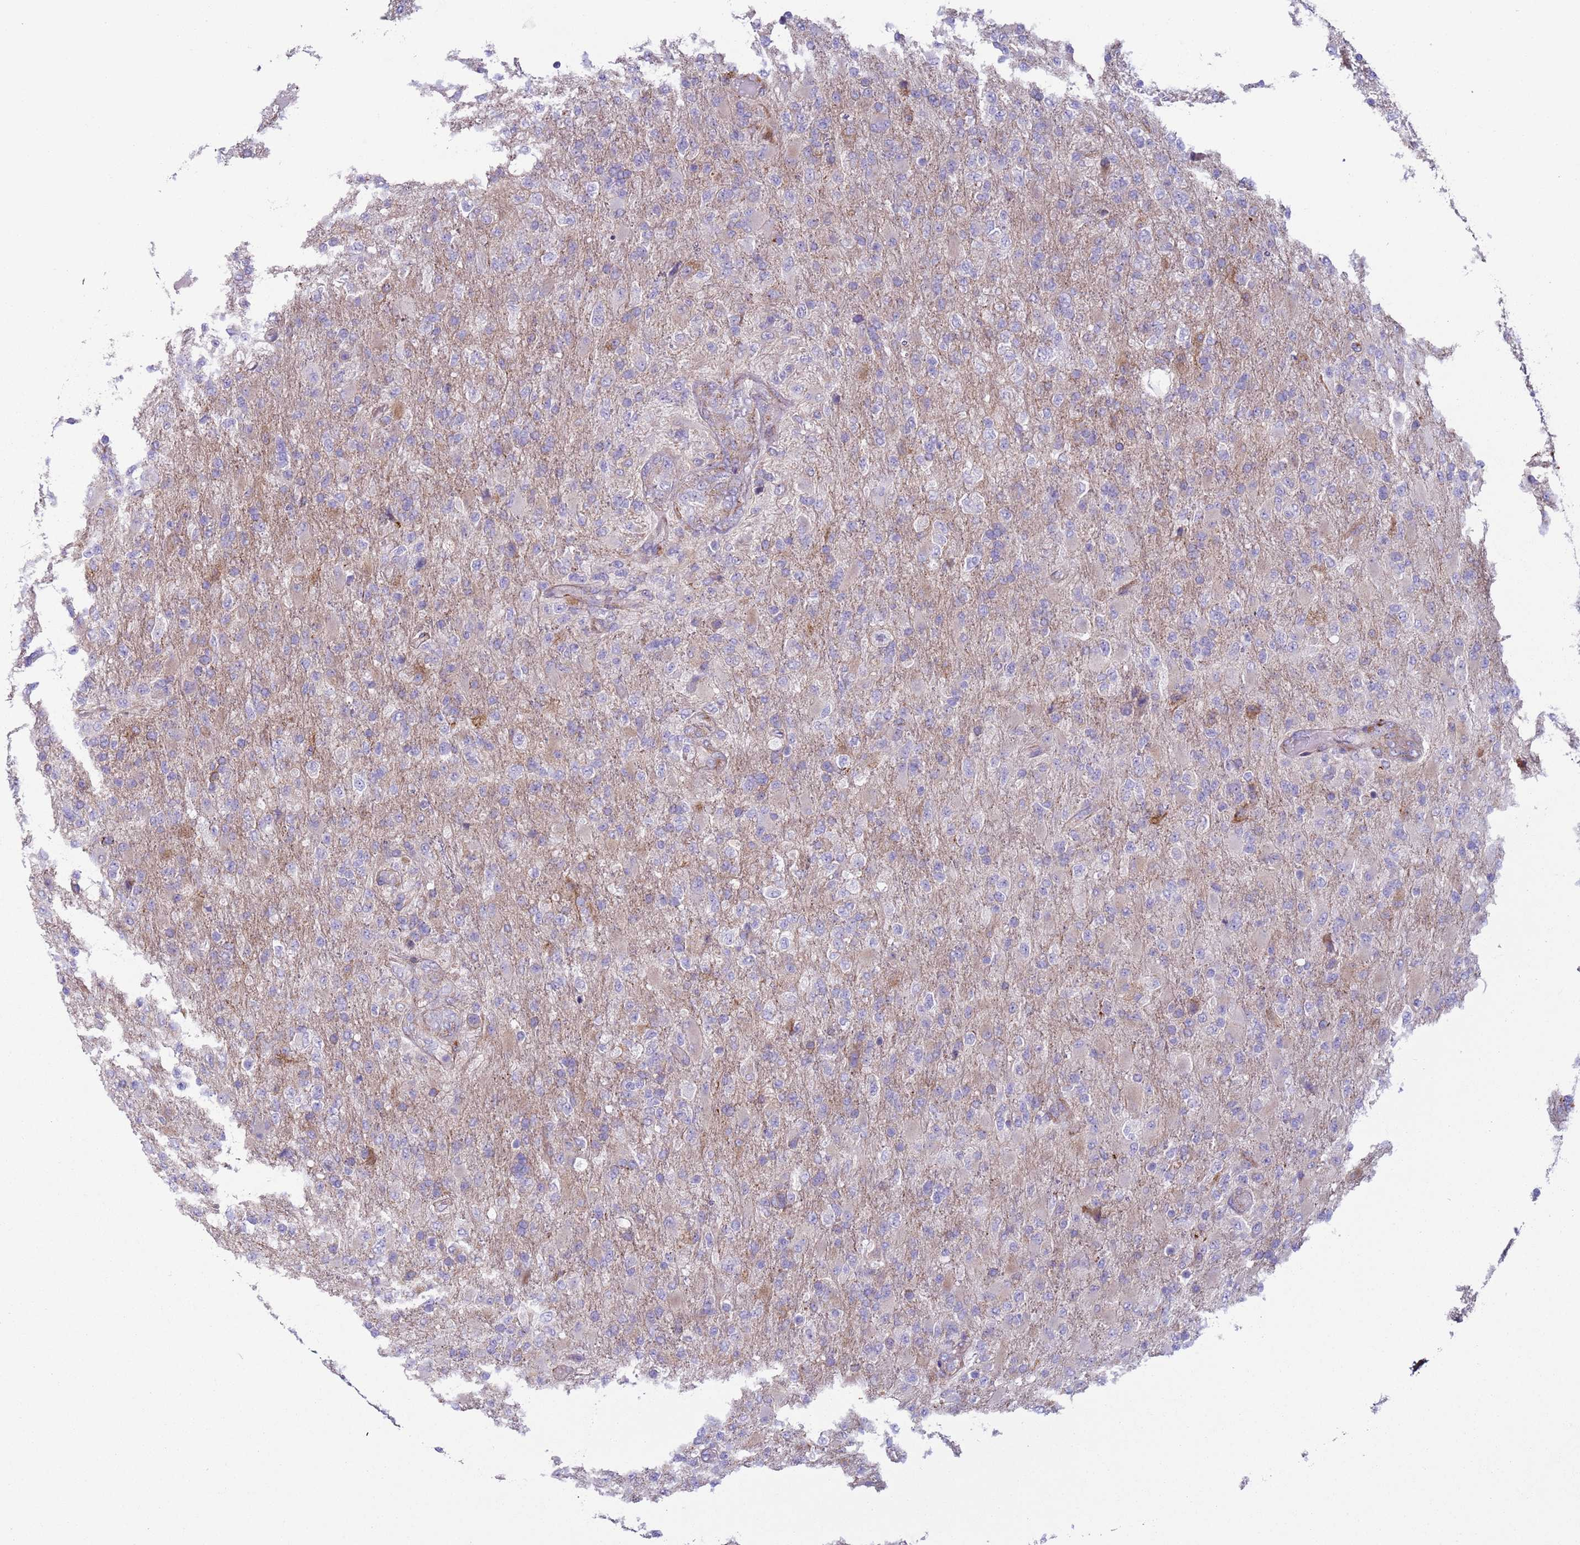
{"staining": {"intensity": "negative", "quantity": "none", "location": "none"}, "tissue": "glioma", "cell_type": "Tumor cells", "image_type": "cancer", "snomed": [{"axis": "morphology", "description": "Glioma, malignant, Low grade"}, {"axis": "topography", "description": "Brain"}], "caption": "Human glioma stained for a protein using IHC displays no staining in tumor cells.", "gene": "HEATR1", "patient": {"sex": "male", "age": 65}}